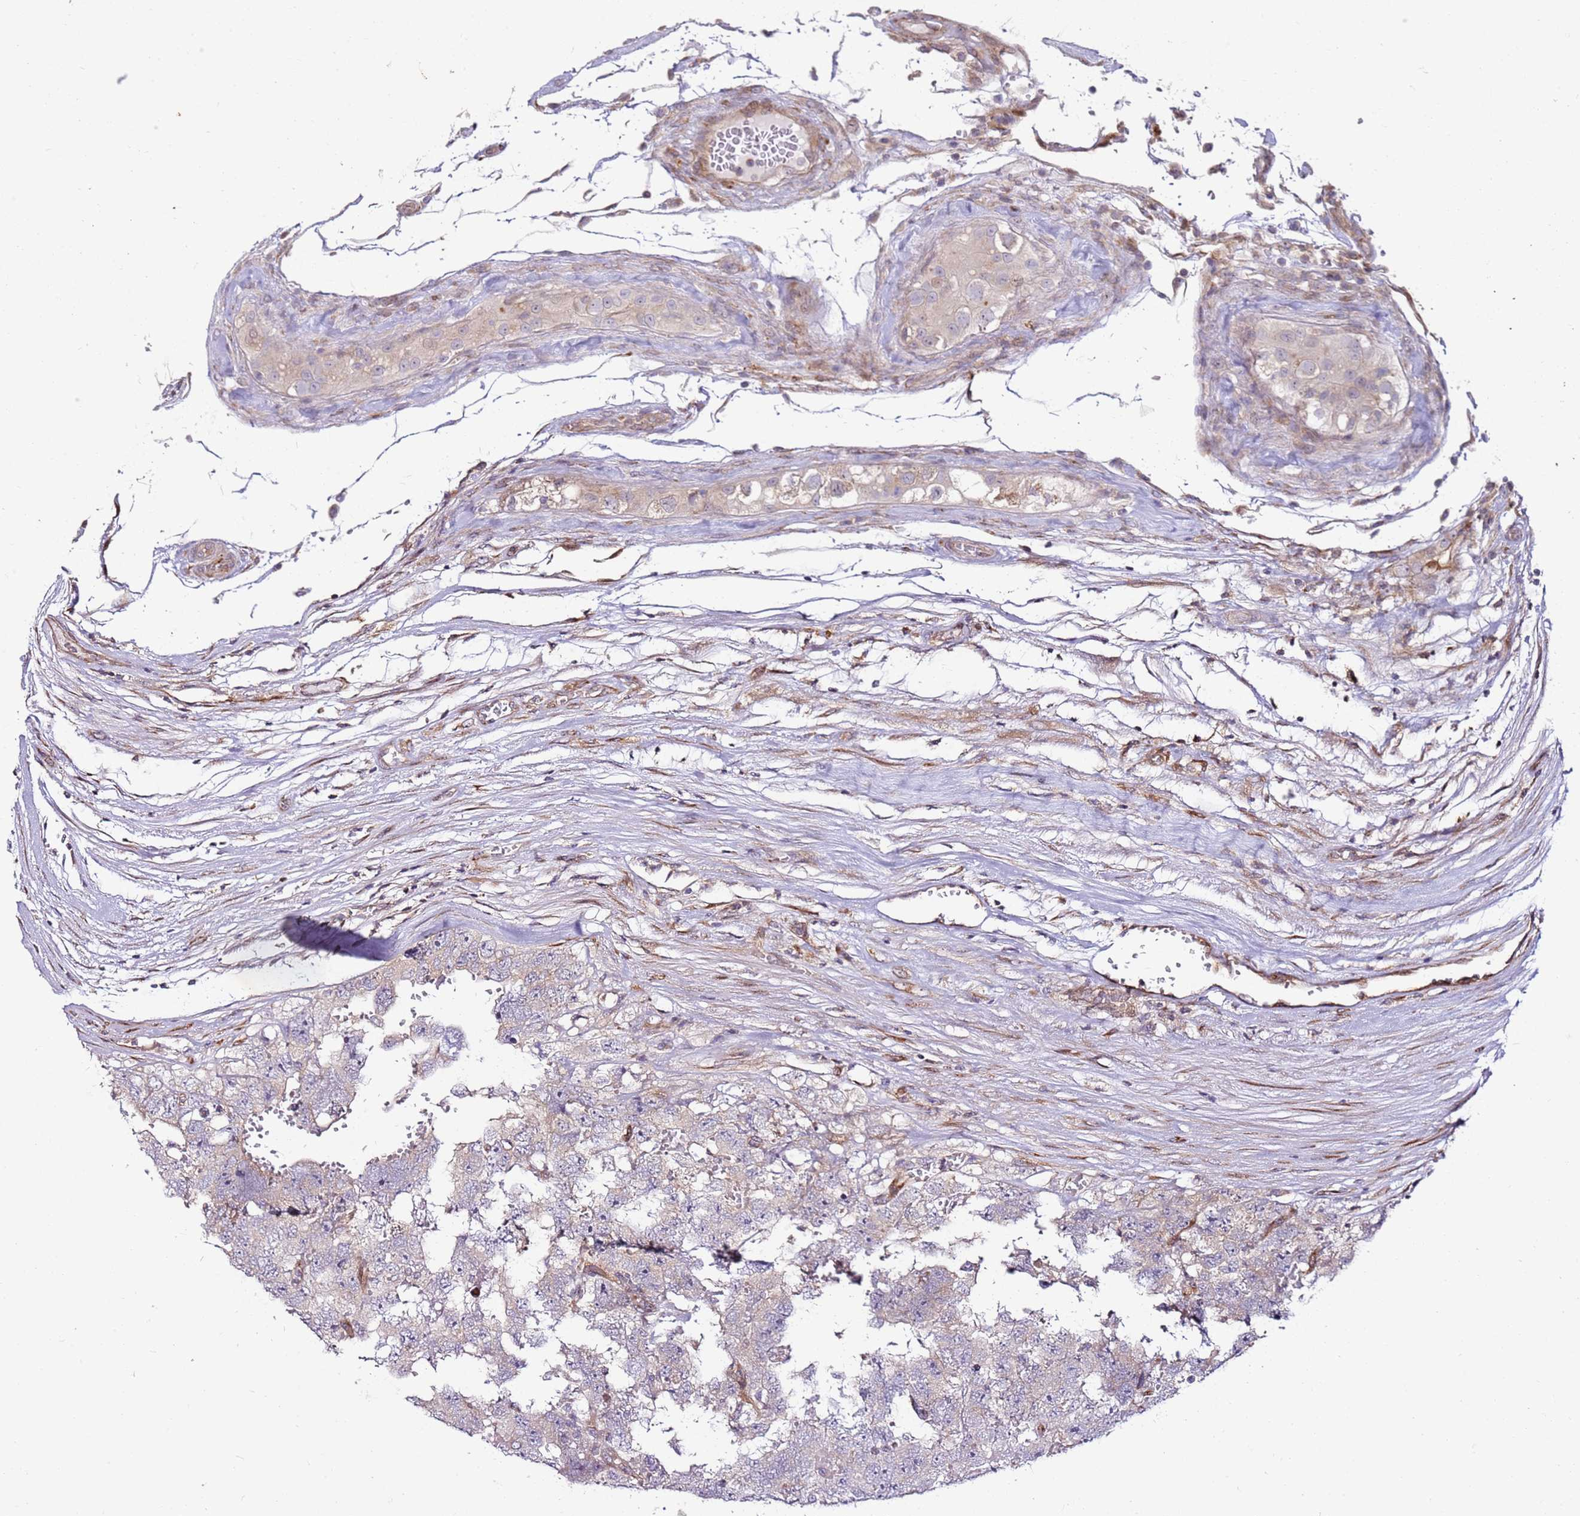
{"staining": {"intensity": "negative", "quantity": "none", "location": "none"}, "tissue": "testis cancer", "cell_type": "Tumor cells", "image_type": "cancer", "snomed": [{"axis": "morphology", "description": "Carcinoma, Embryonal, NOS"}, {"axis": "topography", "description": "Testis"}], "caption": "Immunohistochemistry (IHC) photomicrograph of testis cancer (embryonal carcinoma) stained for a protein (brown), which reveals no expression in tumor cells.", "gene": "GRAP", "patient": {"sex": "male", "age": 45}}